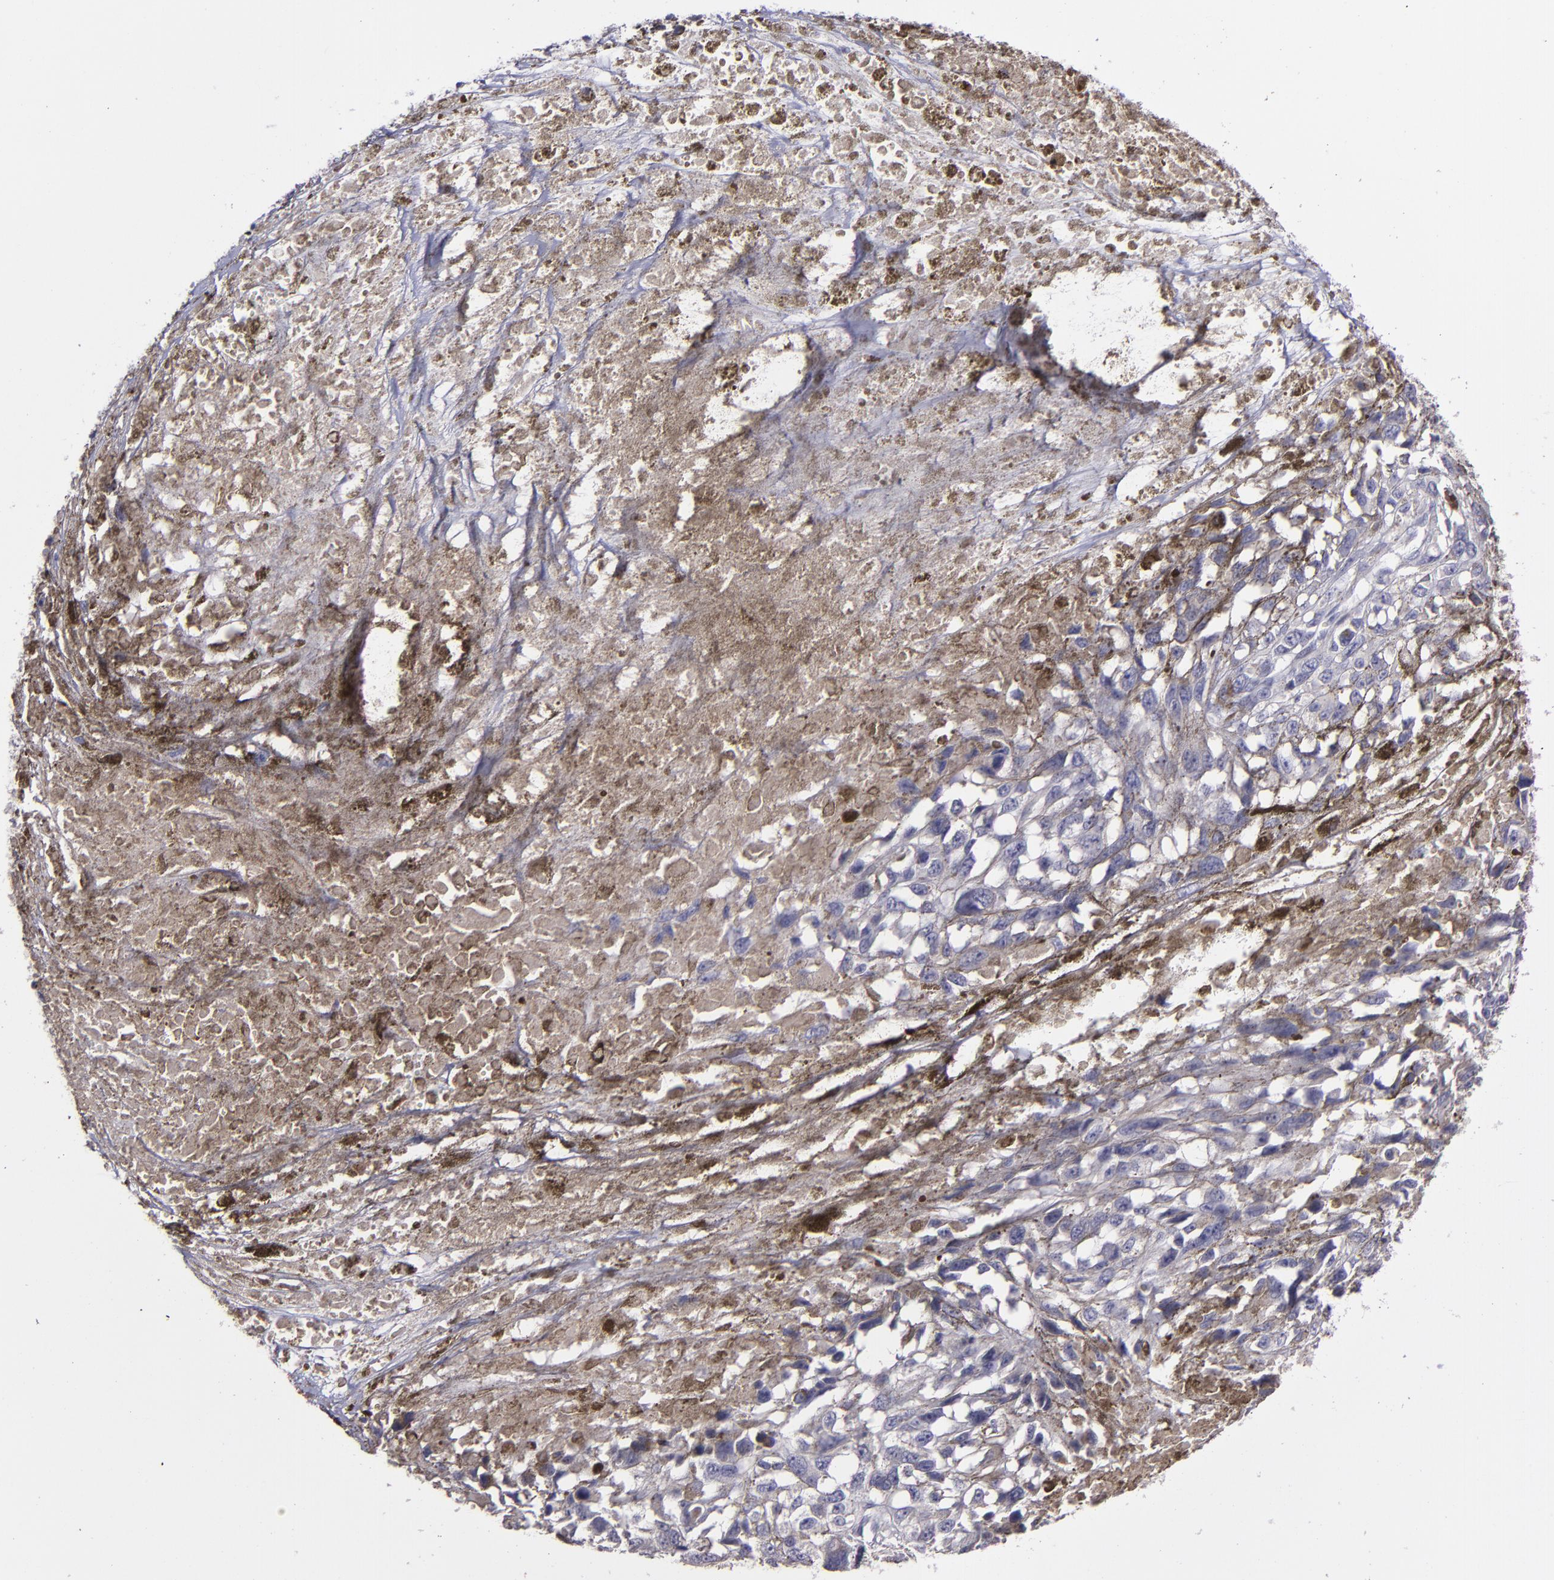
{"staining": {"intensity": "negative", "quantity": "none", "location": "none"}, "tissue": "melanoma", "cell_type": "Tumor cells", "image_type": "cancer", "snomed": [{"axis": "morphology", "description": "Malignant melanoma, Metastatic site"}, {"axis": "topography", "description": "Lymph node"}], "caption": "Melanoma was stained to show a protein in brown. There is no significant staining in tumor cells.", "gene": "MASP1", "patient": {"sex": "male", "age": 59}}